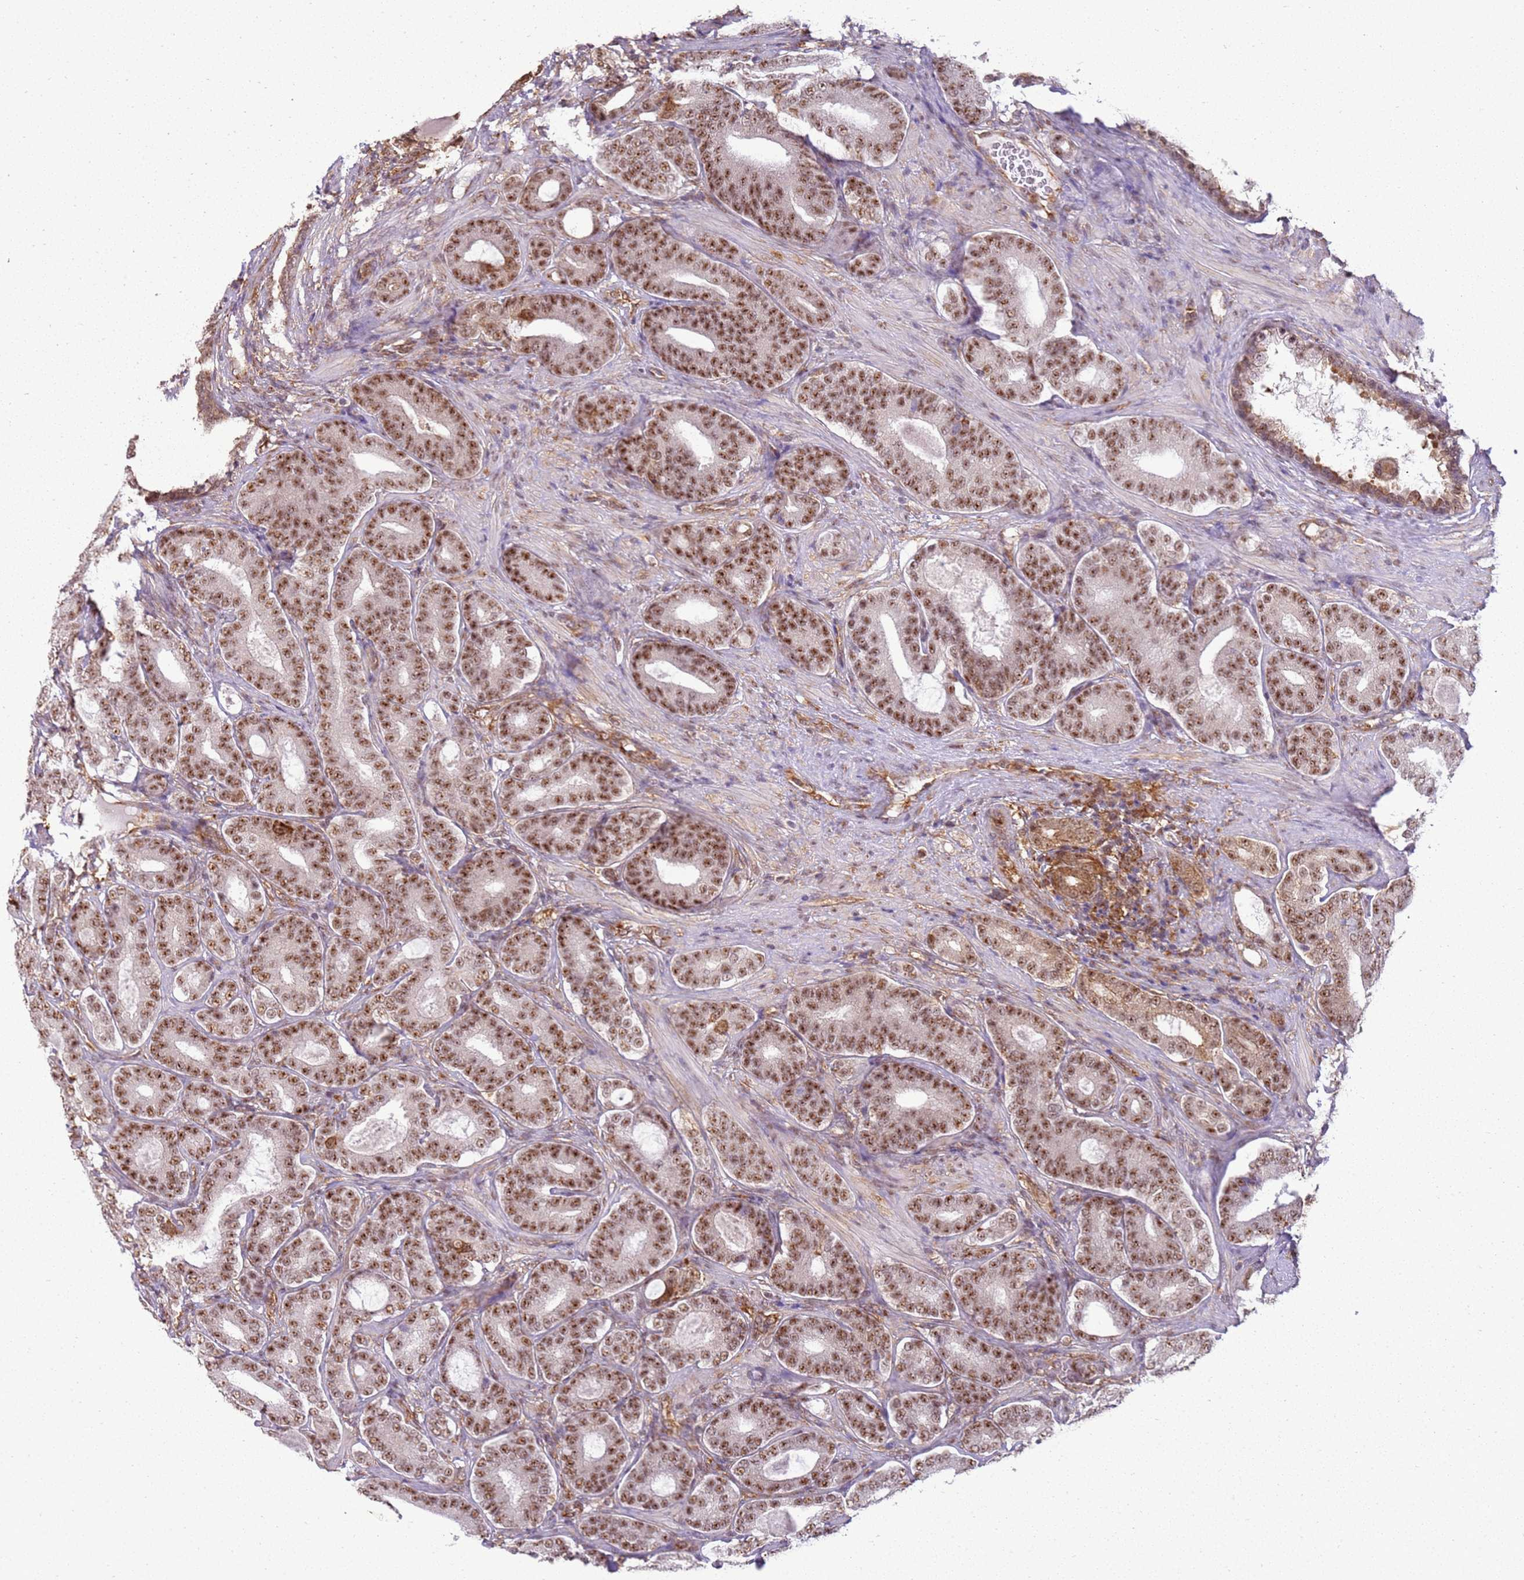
{"staining": {"intensity": "moderate", "quantity": ">75%", "location": "nuclear"}, "tissue": "prostate cancer", "cell_type": "Tumor cells", "image_type": "cancer", "snomed": [{"axis": "morphology", "description": "Adenocarcinoma, High grade"}, {"axis": "topography", "description": "Prostate"}], "caption": "A photomicrograph of prostate cancer stained for a protein demonstrates moderate nuclear brown staining in tumor cells.", "gene": "GABRE", "patient": {"sex": "male", "age": 60}}